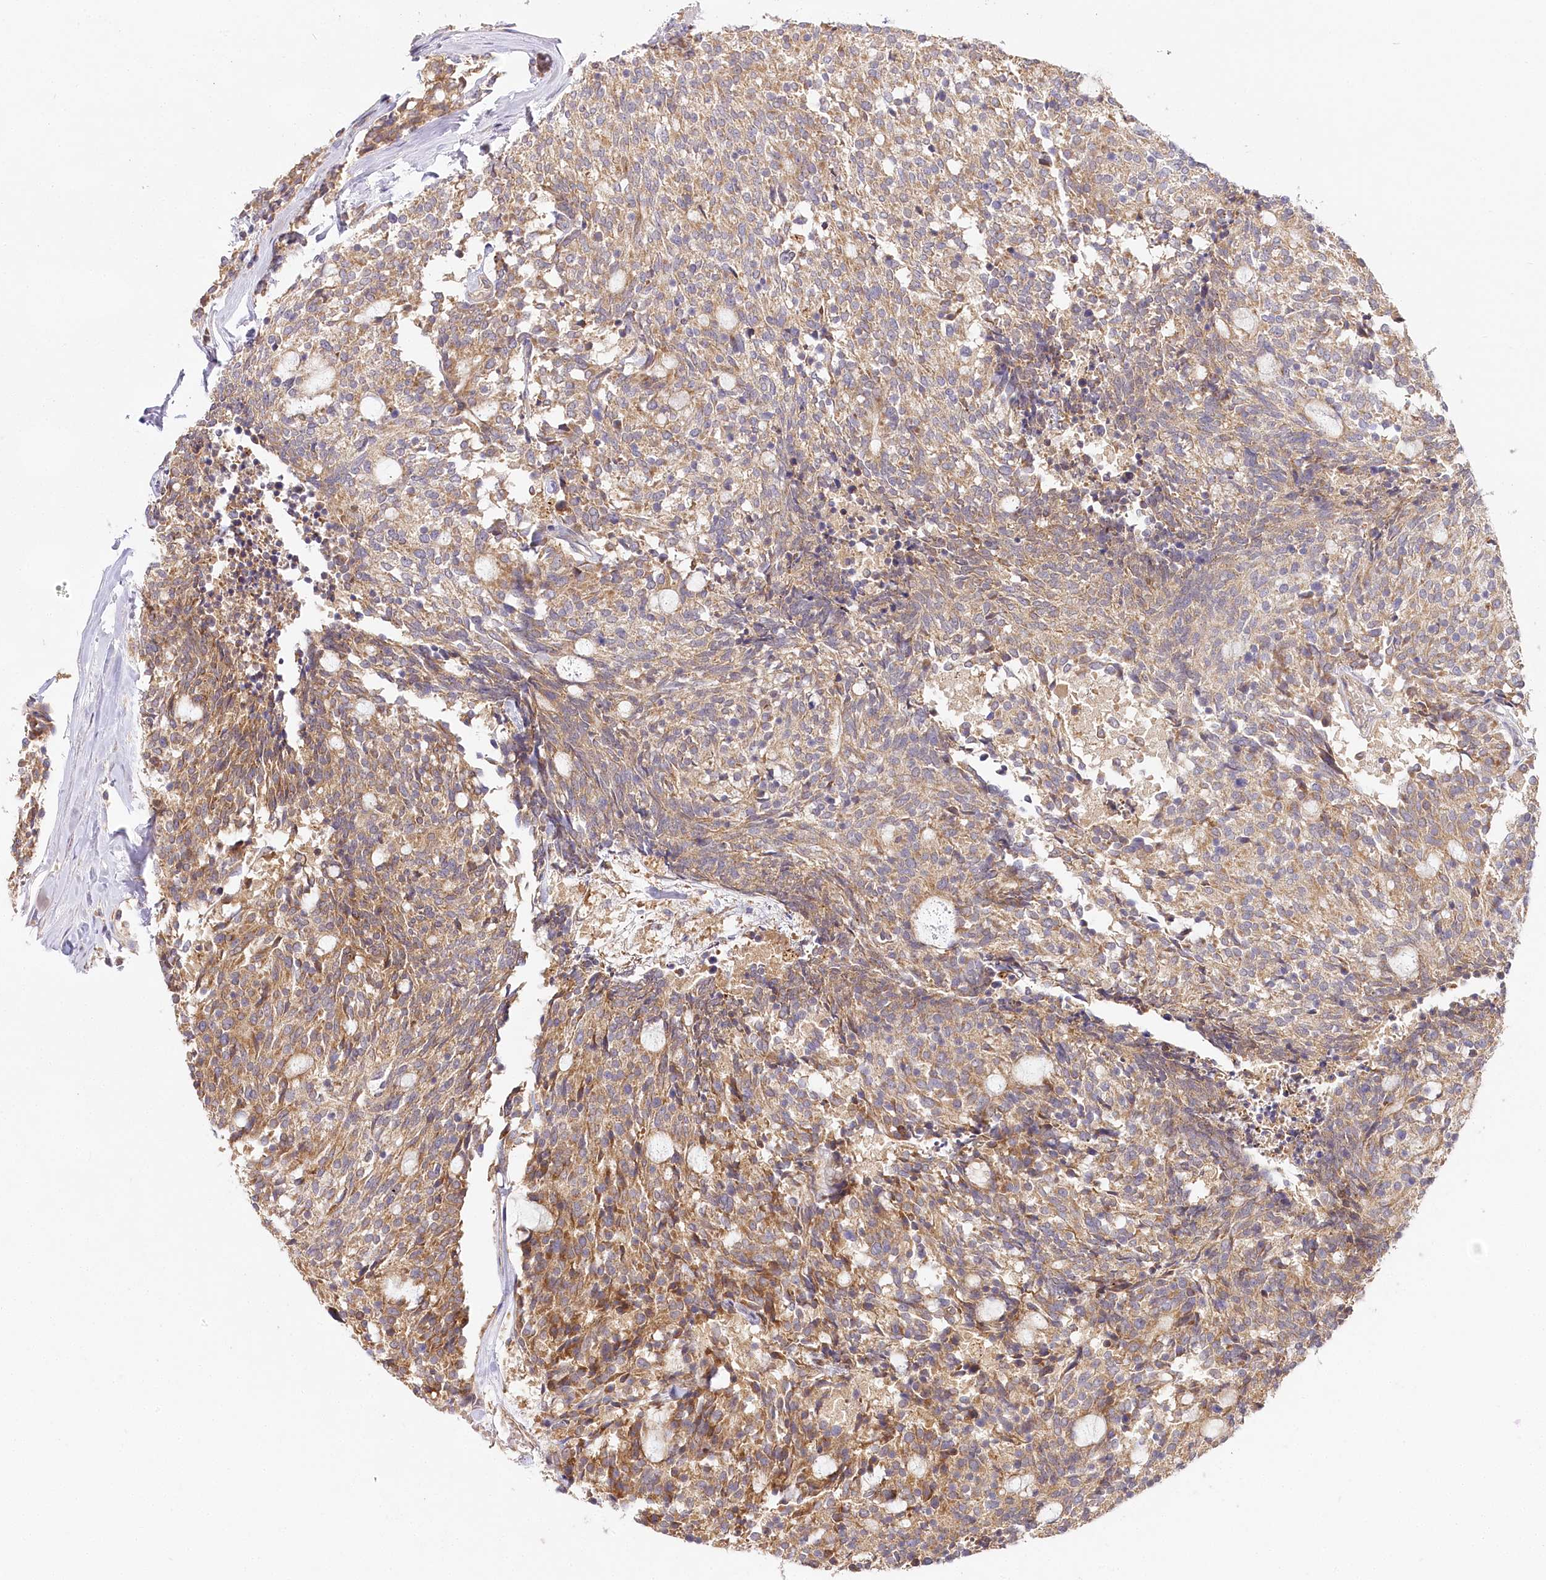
{"staining": {"intensity": "moderate", "quantity": ">75%", "location": "cytoplasmic/membranous"}, "tissue": "carcinoid", "cell_type": "Tumor cells", "image_type": "cancer", "snomed": [{"axis": "morphology", "description": "Carcinoid, malignant, NOS"}, {"axis": "topography", "description": "Pancreas"}], "caption": "Immunohistochemistry (IHC) staining of carcinoid, which reveals medium levels of moderate cytoplasmic/membranous staining in about >75% of tumor cells indicating moderate cytoplasmic/membranous protein positivity. The staining was performed using DAB (3,3'-diaminobenzidine) (brown) for protein detection and nuclei were counterstained in hematoxylin (blue).", "gene": "PYROXD1", "patient": {"sex": "female", "age": 54}}